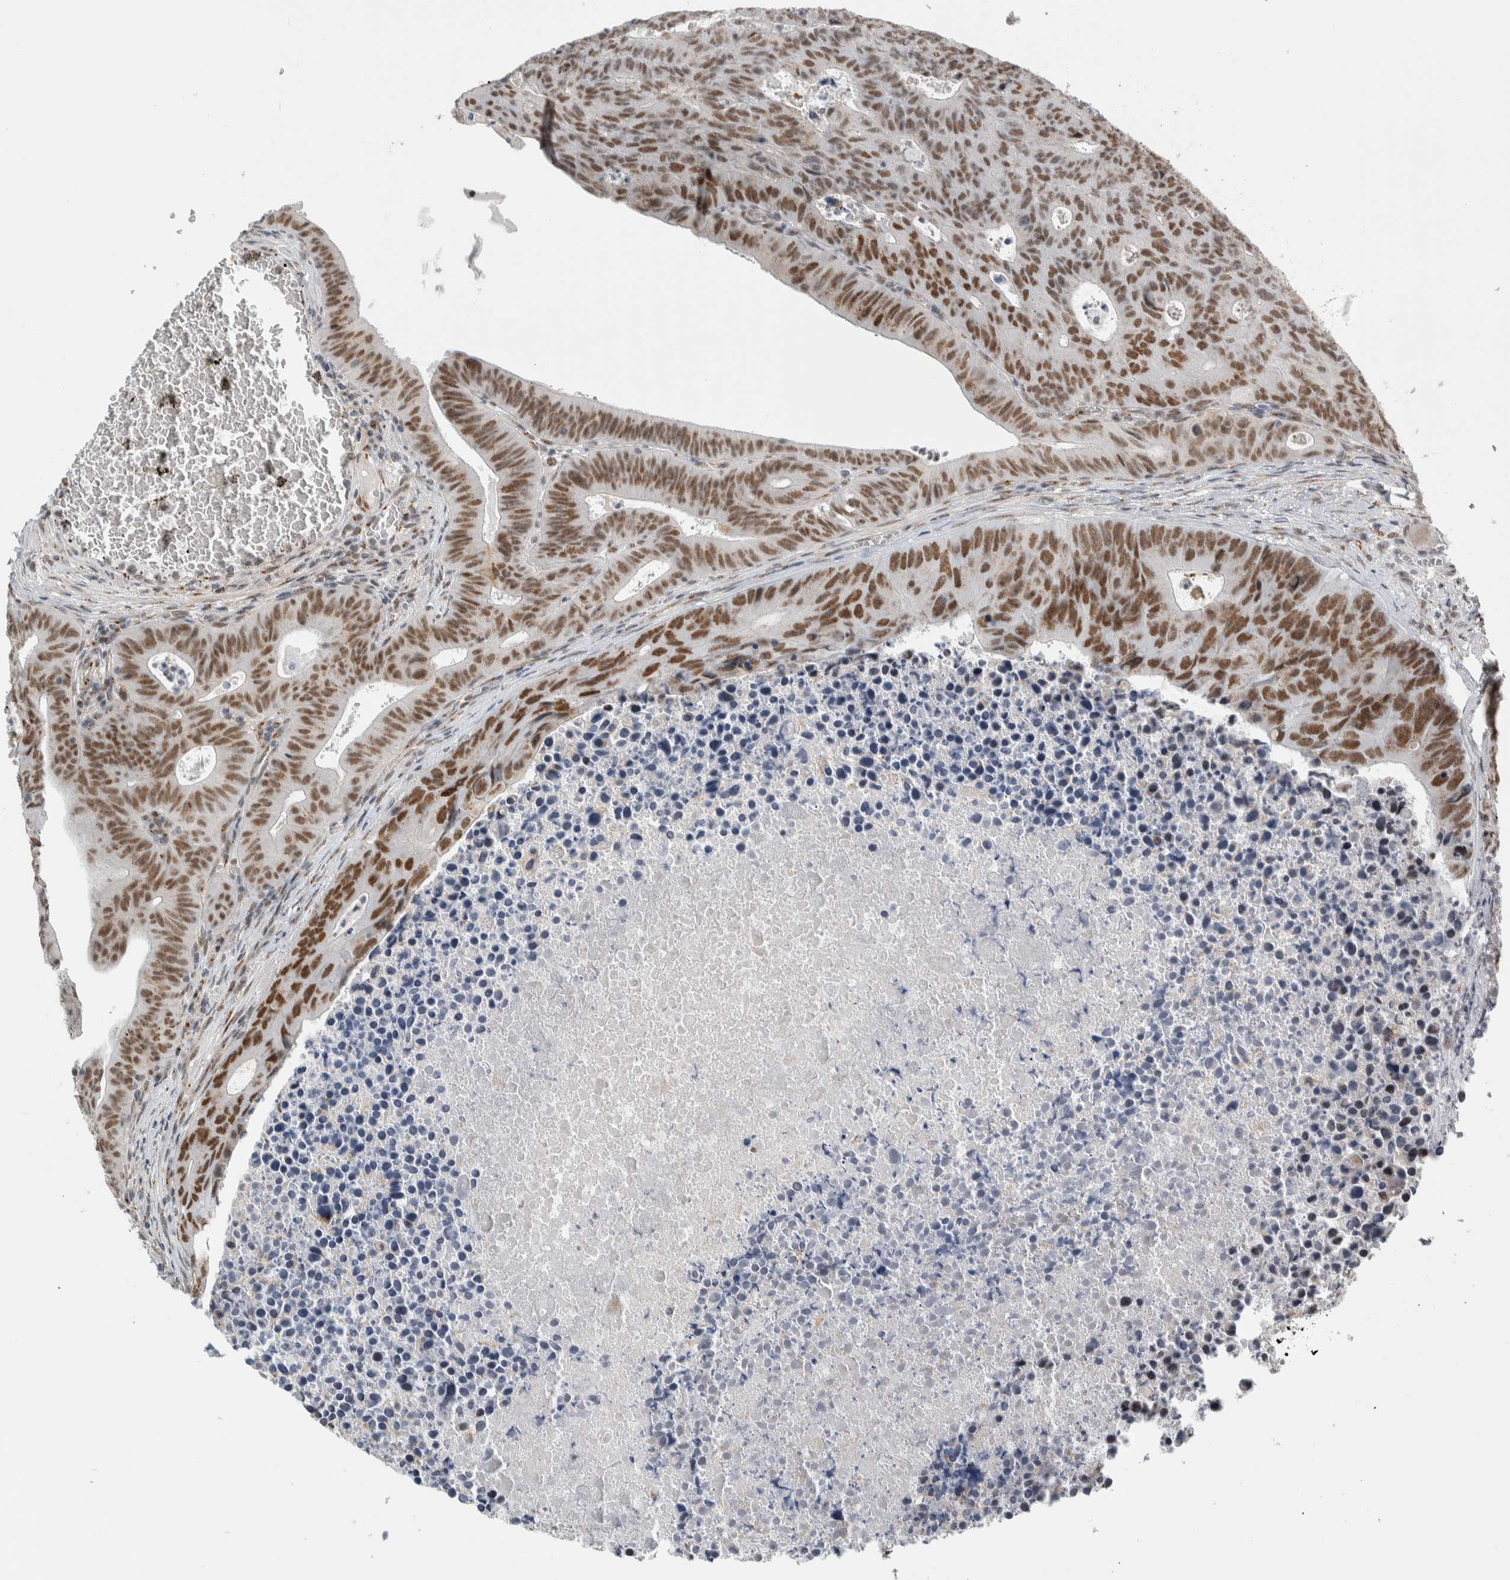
{"staining": {"intensity": "moderate", "quantity": ">75%", "location": "nuclear"}, "tissue": "colorectal cancer", "cell_type": "Tumor cells", "image_type": "cancer", "snomed": [{"axis": "morphology", "description": "Adenocarcinoma, NOS"}, {"axis": "topography", "description": "Colon"}], "caption": "Colorectal cancer stained with a protein marker exhibits moderate staining in tumor cells.", "gene": "ZMYND8", "patient": {"sex": "male", "age": 87}}